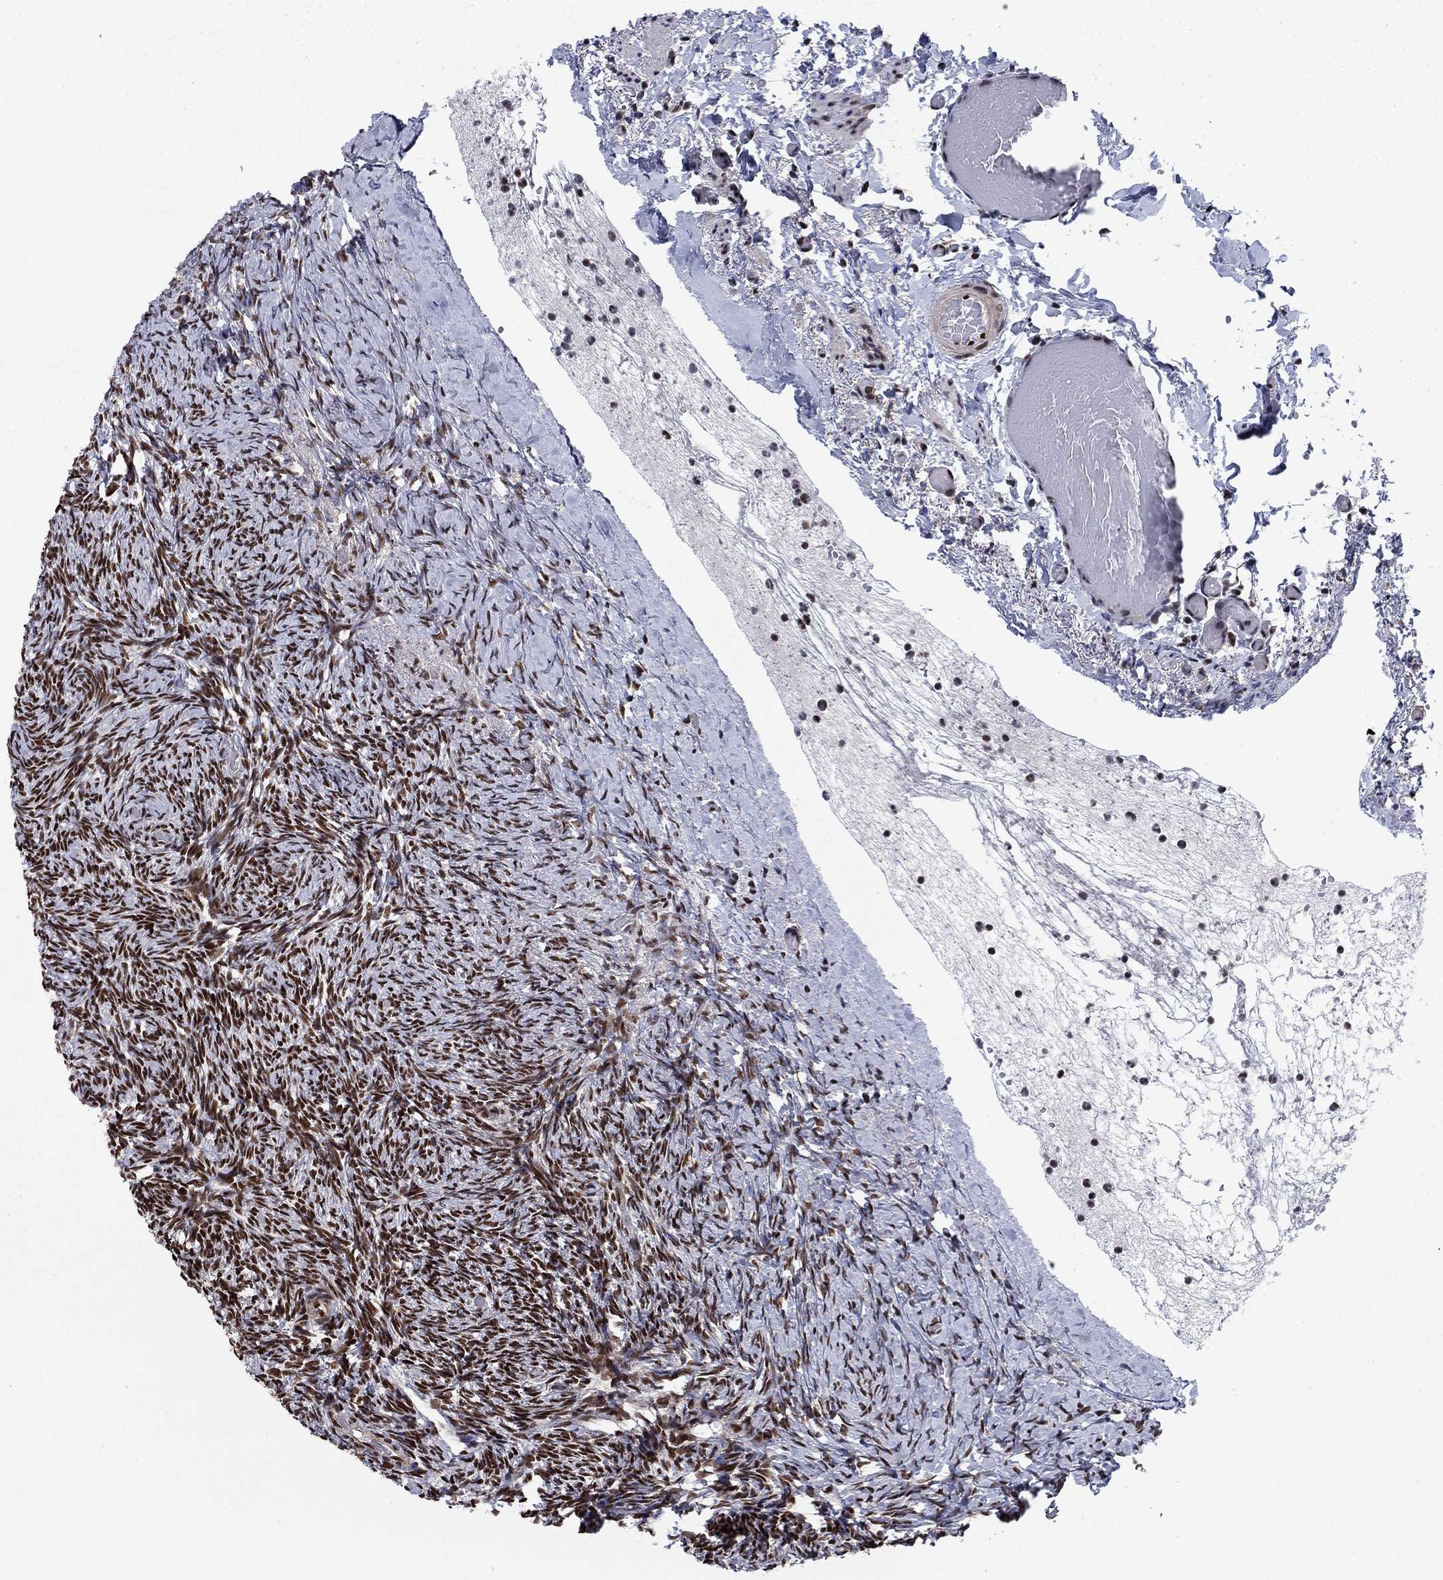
{"staining": {"intensity": "strong", "quantity": ">75%", "location": "nuclear"}, "tissue": "ovary", "cell_type": "Follicle cells", "image_type": "normal", "snomed": [{"axis": "morphology", "description": "Normal tissue, NOS"}, {"axis": "topography", "description": "Ovary"}], "caption": "Immunohistochemical staining of benign ovary demonstrates high levels of strong nuclear staining in about >75% of follicle cells.", "gene": "RPRD1B", "patient": {"sex": "female", "age": 39}}